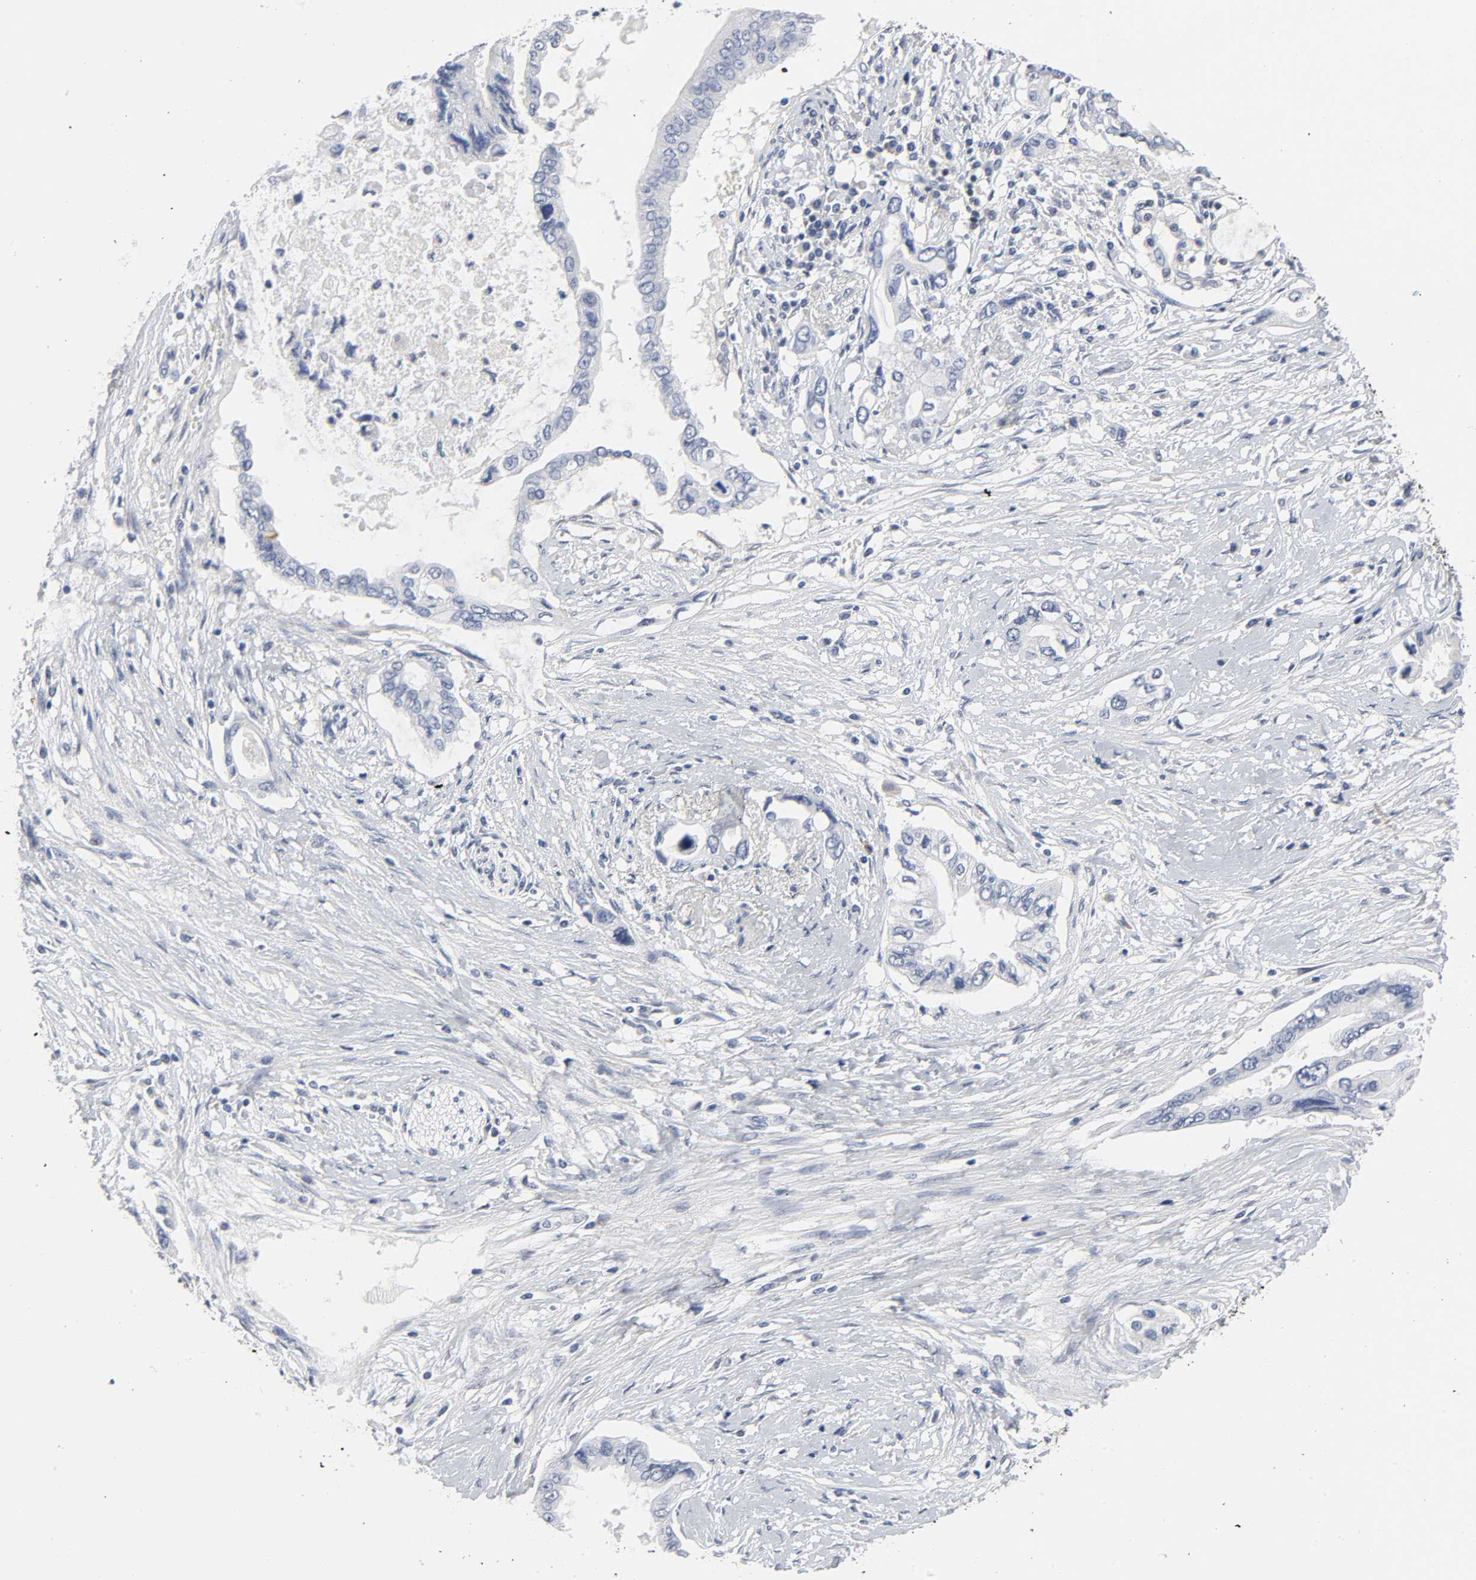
{"staining": {"intensity": "negative", "quantity": "none", "location": "none"}, "tissue": "pancreatic cancer", "cell_type": "Tumor cells", "image_type": "cancer", "snomed": [{"axis": "morphology", "description": "Adenocarcinoma, NOS"}, {"axis": "topography", "description": "Pancreas"}], "caption": "The photomicrograph exhibits no staining of tumor cells in pancreatic cancer.", "gene": "SALL2", "patient": {"sex": "female", "age": 57}}